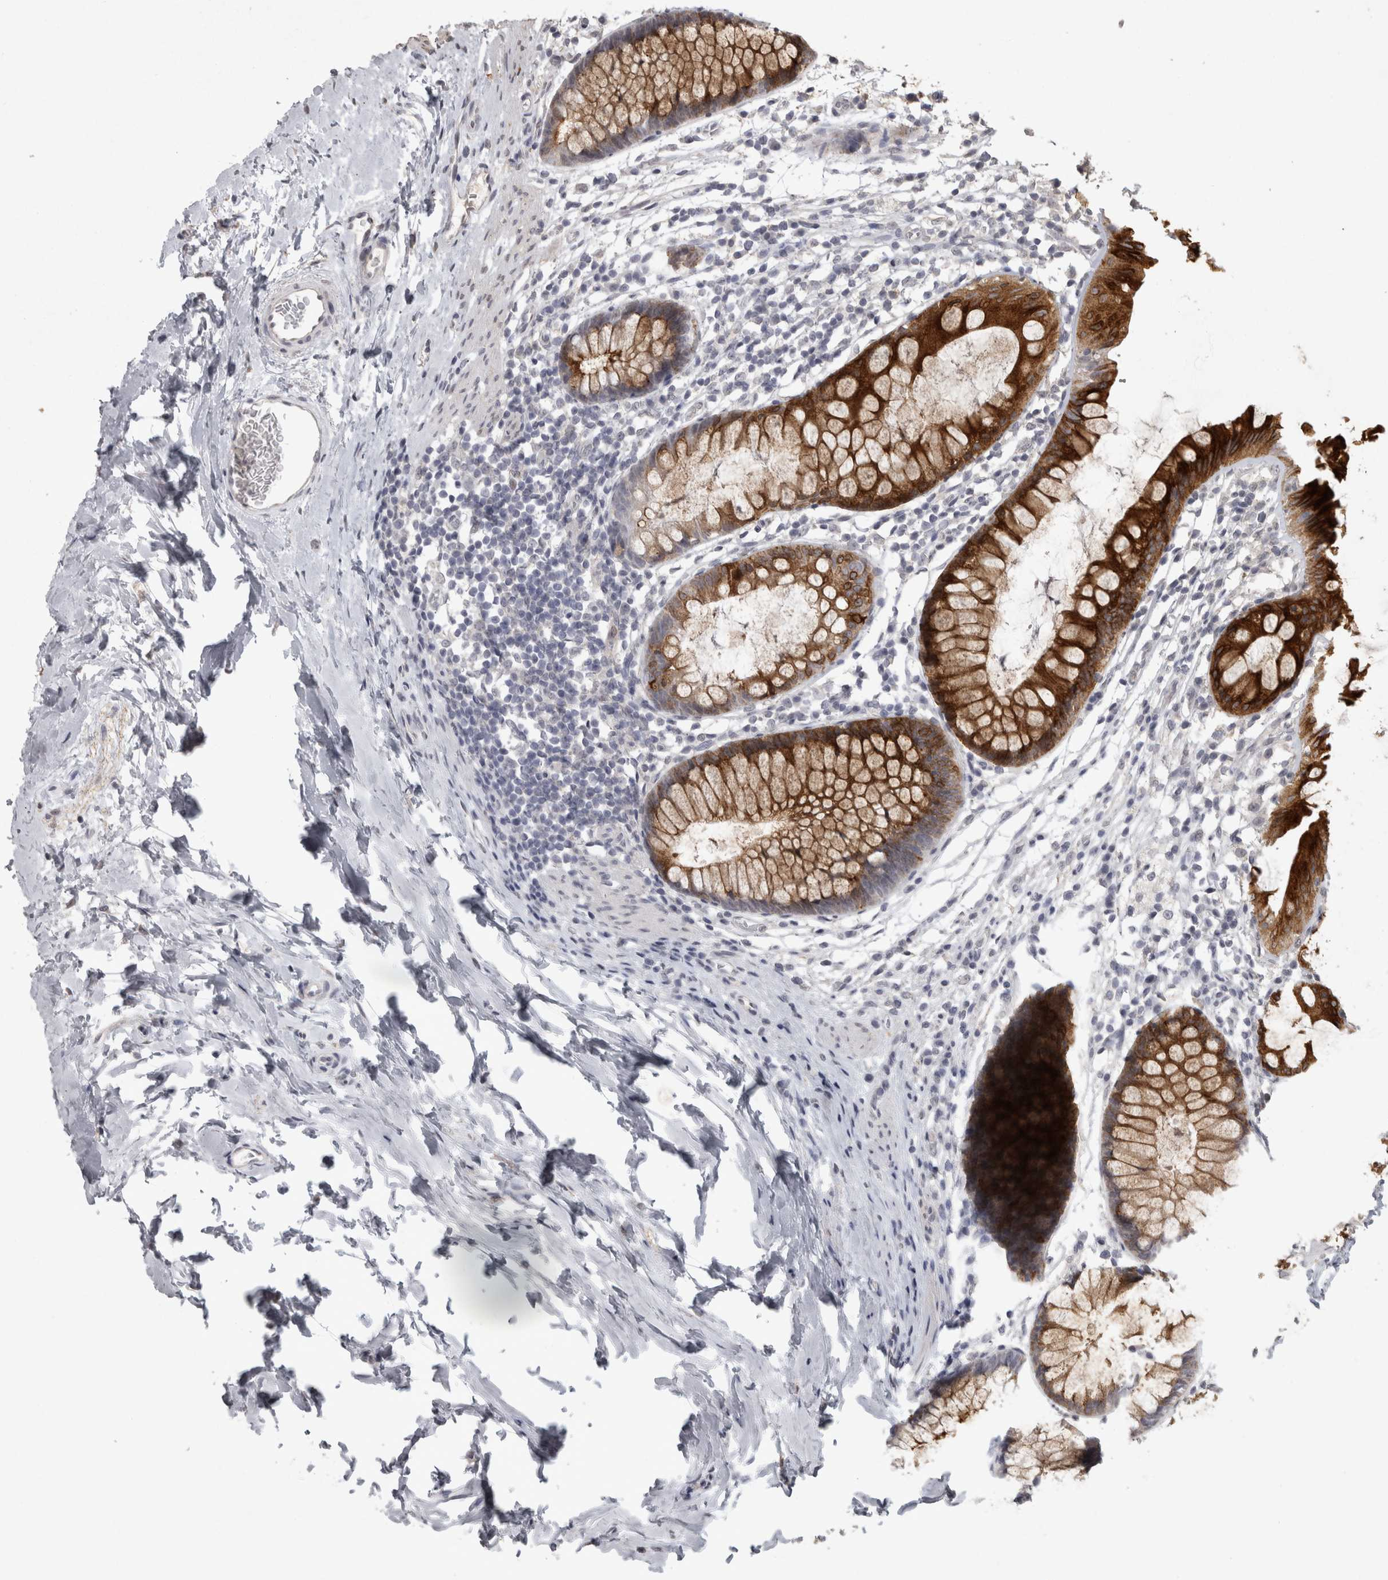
{"staining": {"intensity": "negative", "quantity": "none", "location": "none"}, "tissue": "colon", "cell_type": "Endothelial cells", "image_type": "normal", "snomed": [{"axis": "morphology", "description": "Normal tissue, NOS"}, {"axis": "topography", "description": "Colon"}], "caption": "DAB immunohistochemical staining of benign colon displays no significant positivity in endothelial cells.", "gene": "MEP1A", "patient": {"sex": "female", "age": 62}}